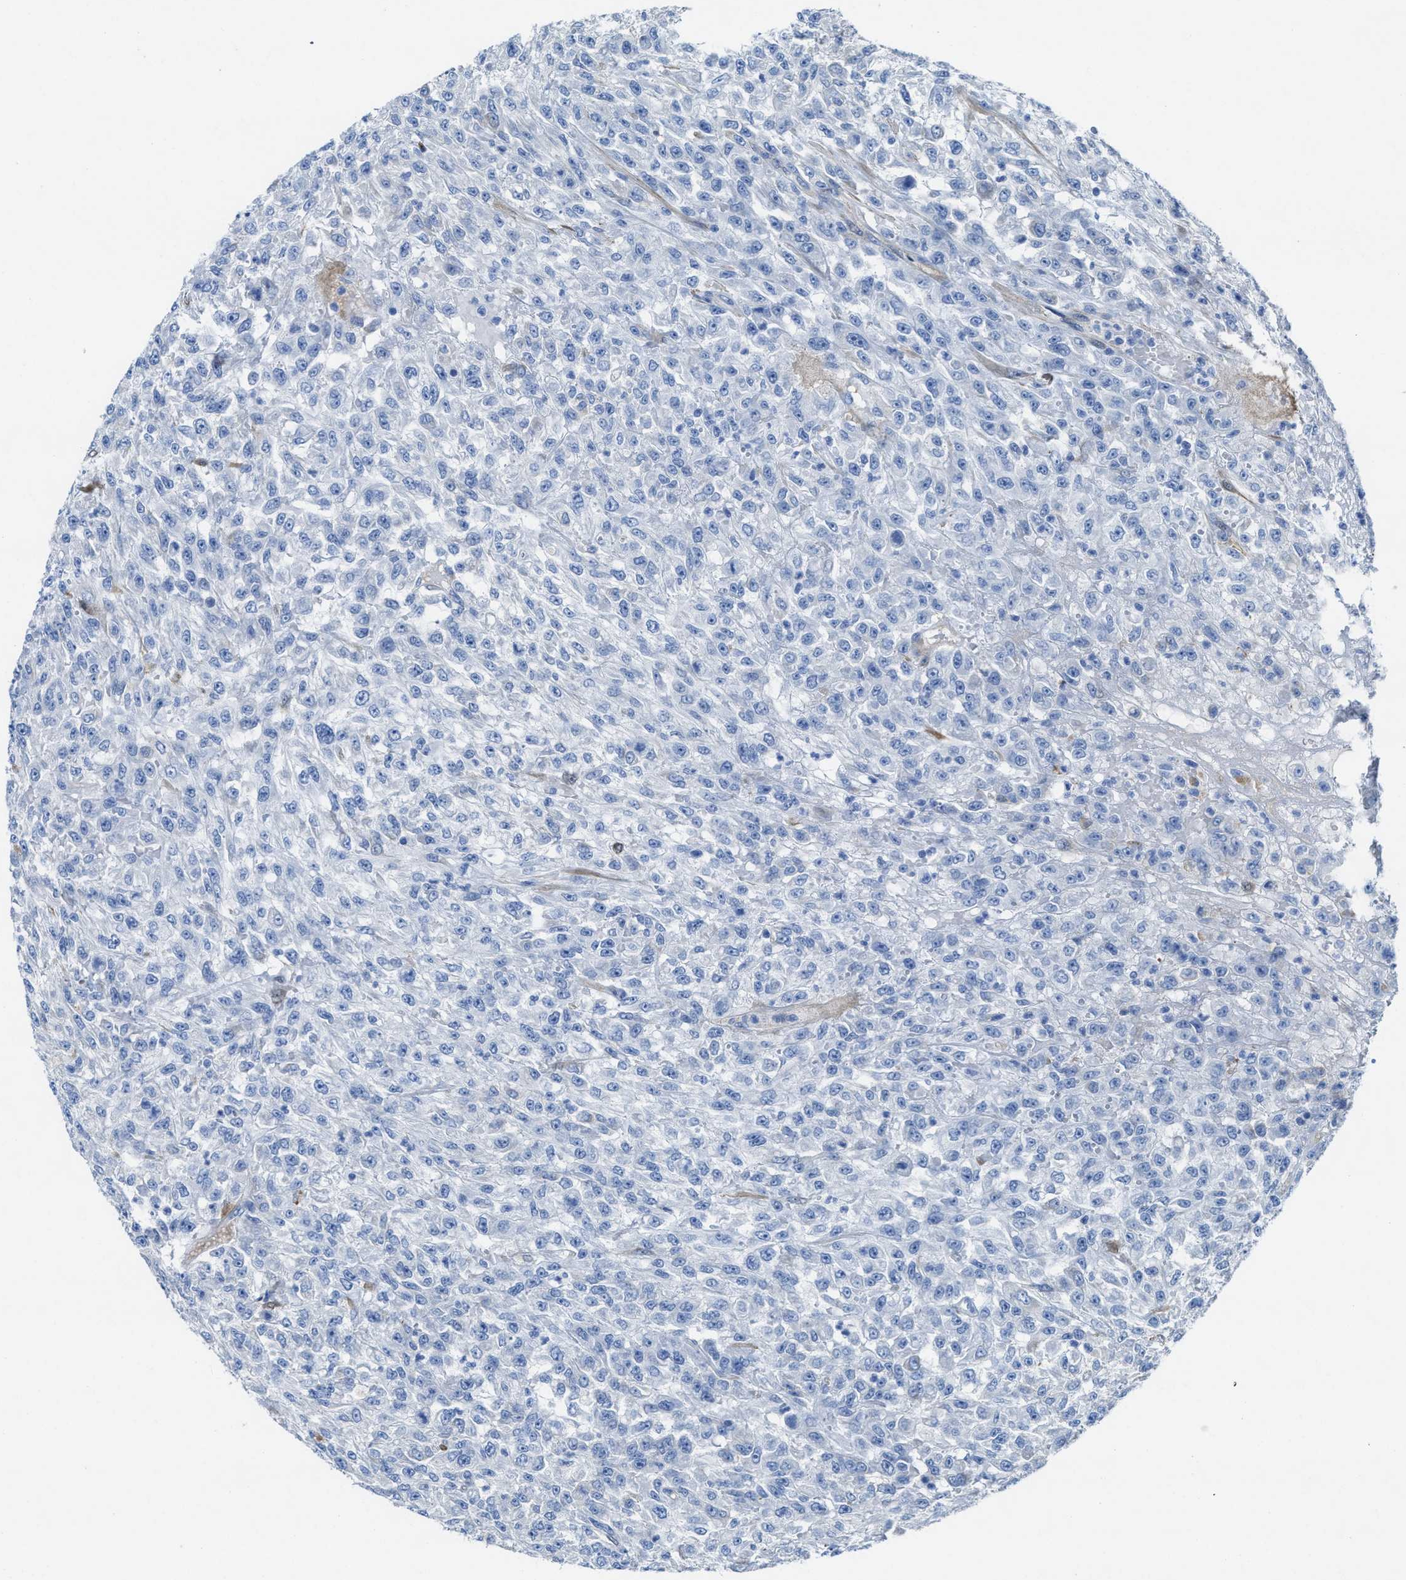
{"staining": {"intensity": "negative", "quantity": "none", "location": "none"}, "tissue": "urothelial cancer", "cell_type": "Tumor cells", "image_type": "cancer", "snomed": [{"axis": "morphology", "description": "Urothelial carcinoma, High grade"}, {"axis": "topography", "description": "Urinary bladder"}], "caption": "The histopathology image reveals no staining of tumor cells in urothelial cancer.", "gene": "ASS1", "patient": {"sex": "male", "age": 46}}